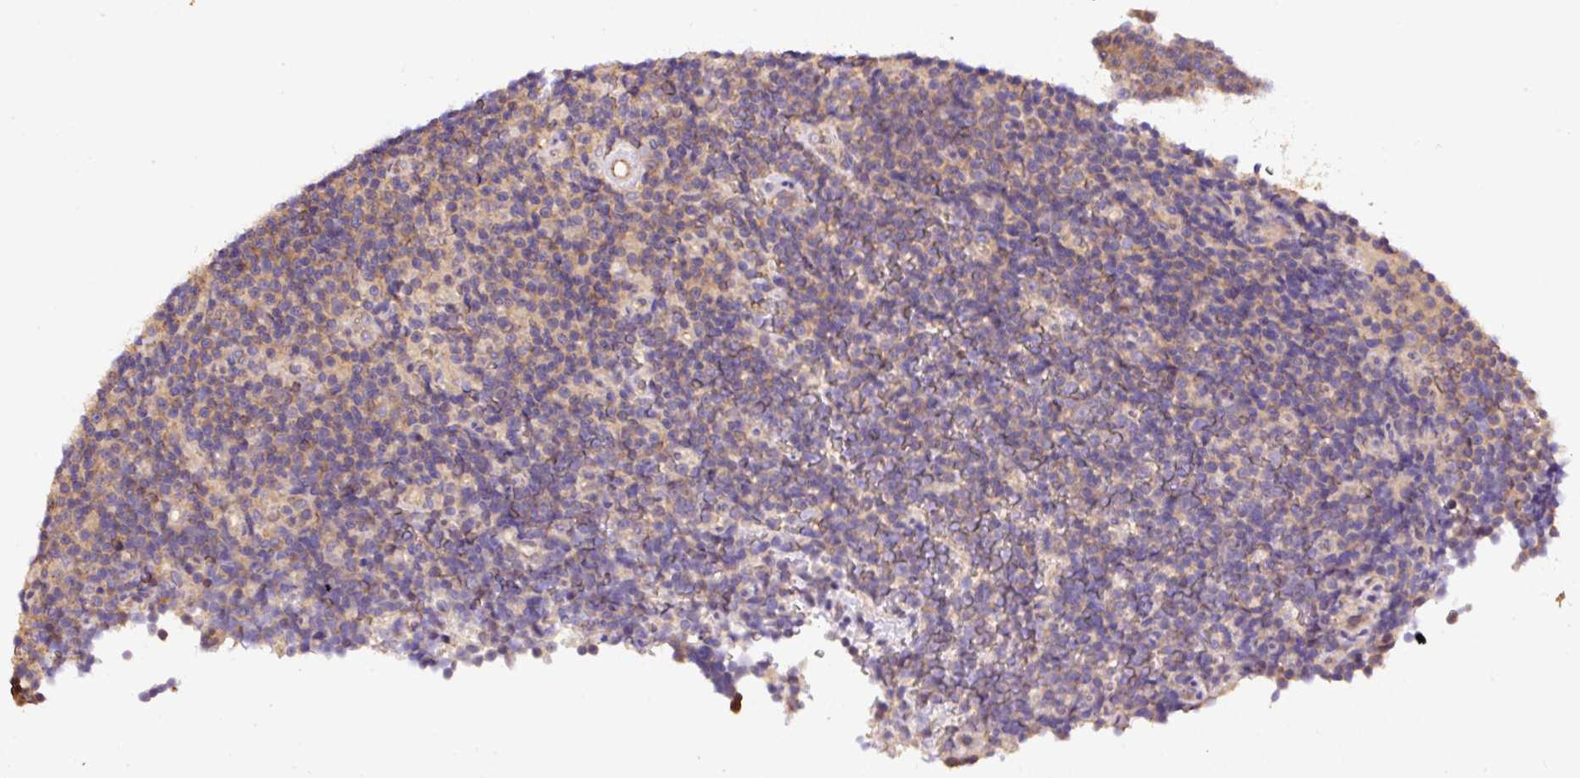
{"staining": {"intensity": "weak", "quantity": "25%-75%", "location": "cytoplasmic/membranous"}, "tissue": "lymphoma", "cell_type": "Tumor cells", "image_type": "cancer", "snomed": [{"axis": "morphology", "description": "Malignant lymphoma, non-Hodgkin's type, Low grade"}, {"axis": "topography", "description": "Lymph node"}], "caption": "This is an image of IHC staining of low-grade malignant lymphoma, non-Hodgkin's type, which shows weak staining in the cytoplasmic/membranous of tumor cells.", "gene": "PPME1", "patient": {"sex": "female", "age": 67}}